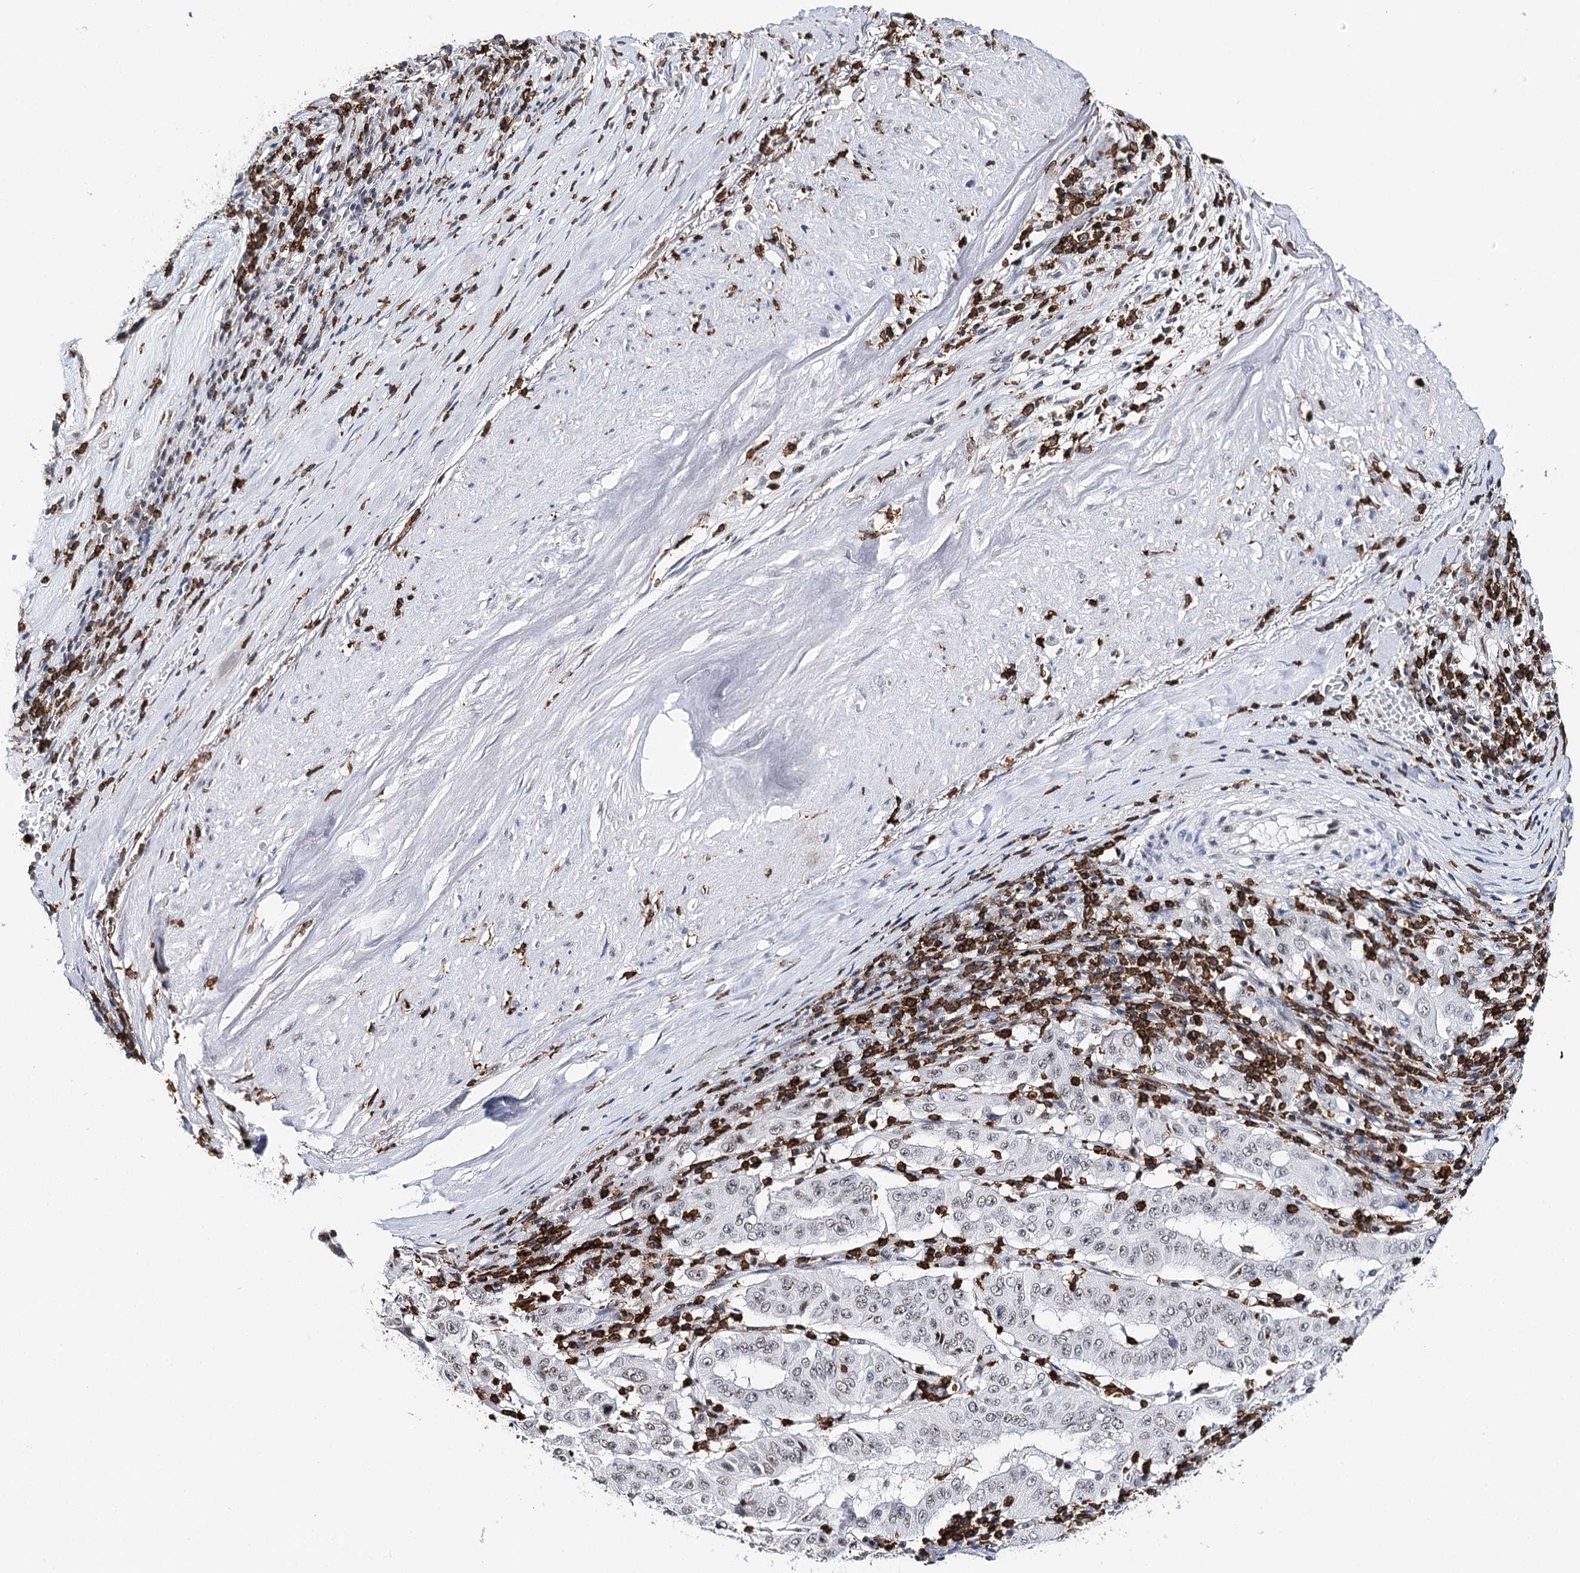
{"staining": {"intensity": "weak", "quantity": "<25%", "location": "nuclear"}, "tissue": "pancreatic cancer", "cell_type": "Tumor cells", "image_type": "cancer", "snomed": [{"axis": "morphology", "description": "Adenocarcinoma, NOS"}, {"axis": "topography", "description": "Pancreas"}], "caption": "Immunohistochemistry of human pancreatic adenocarcinoma demonstrates no expression in tumor cells. (Immunohistochemistry, brightfield microscopy, high magnification).", "gene": "BARD1", "patient": {"sex": "male", "age": 63}}